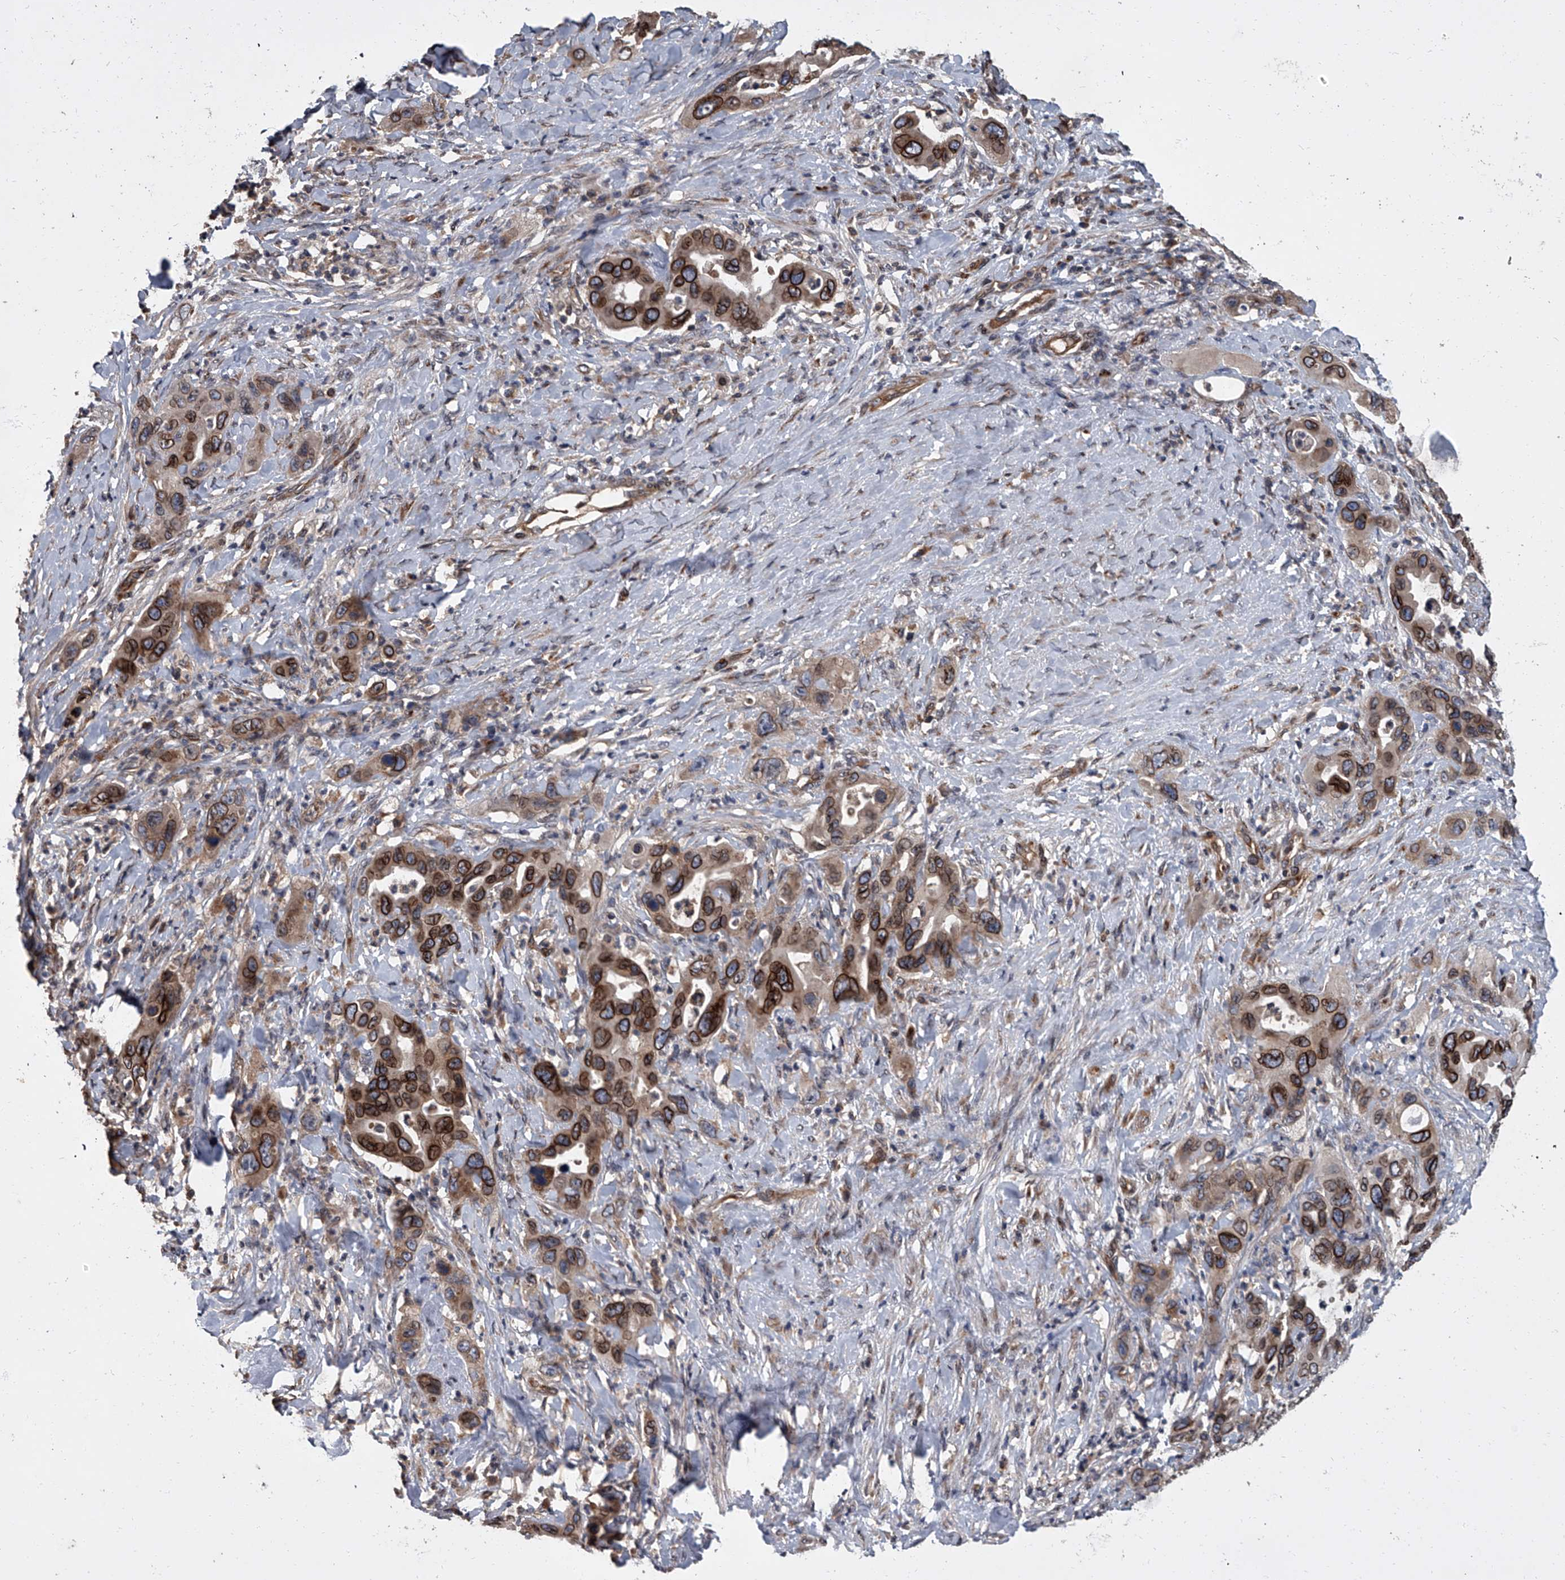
{"staining": {"intensity": "strong", "quantity": ">75%", "location": "cytoplasmic/membranous,nuclear"}, "tissue": "pancreatic cancer", "cell_type": "Tumor cells", "image_type": "cancer", "snomed": [{"axis": "morphology", "description": "Adenocarcinoma, NOS"}, {"axis": "topography", "description": "Pancreas"}], "caption": "This is a photomicrograph of IHC staining of pancreatic adenocarcinoma, which shows strong expression in the cytoplasmic/membranous and nuclear of tumor cells.", "gene": "LRRC8C", "patient": {"sex": "female", "age": 71}}